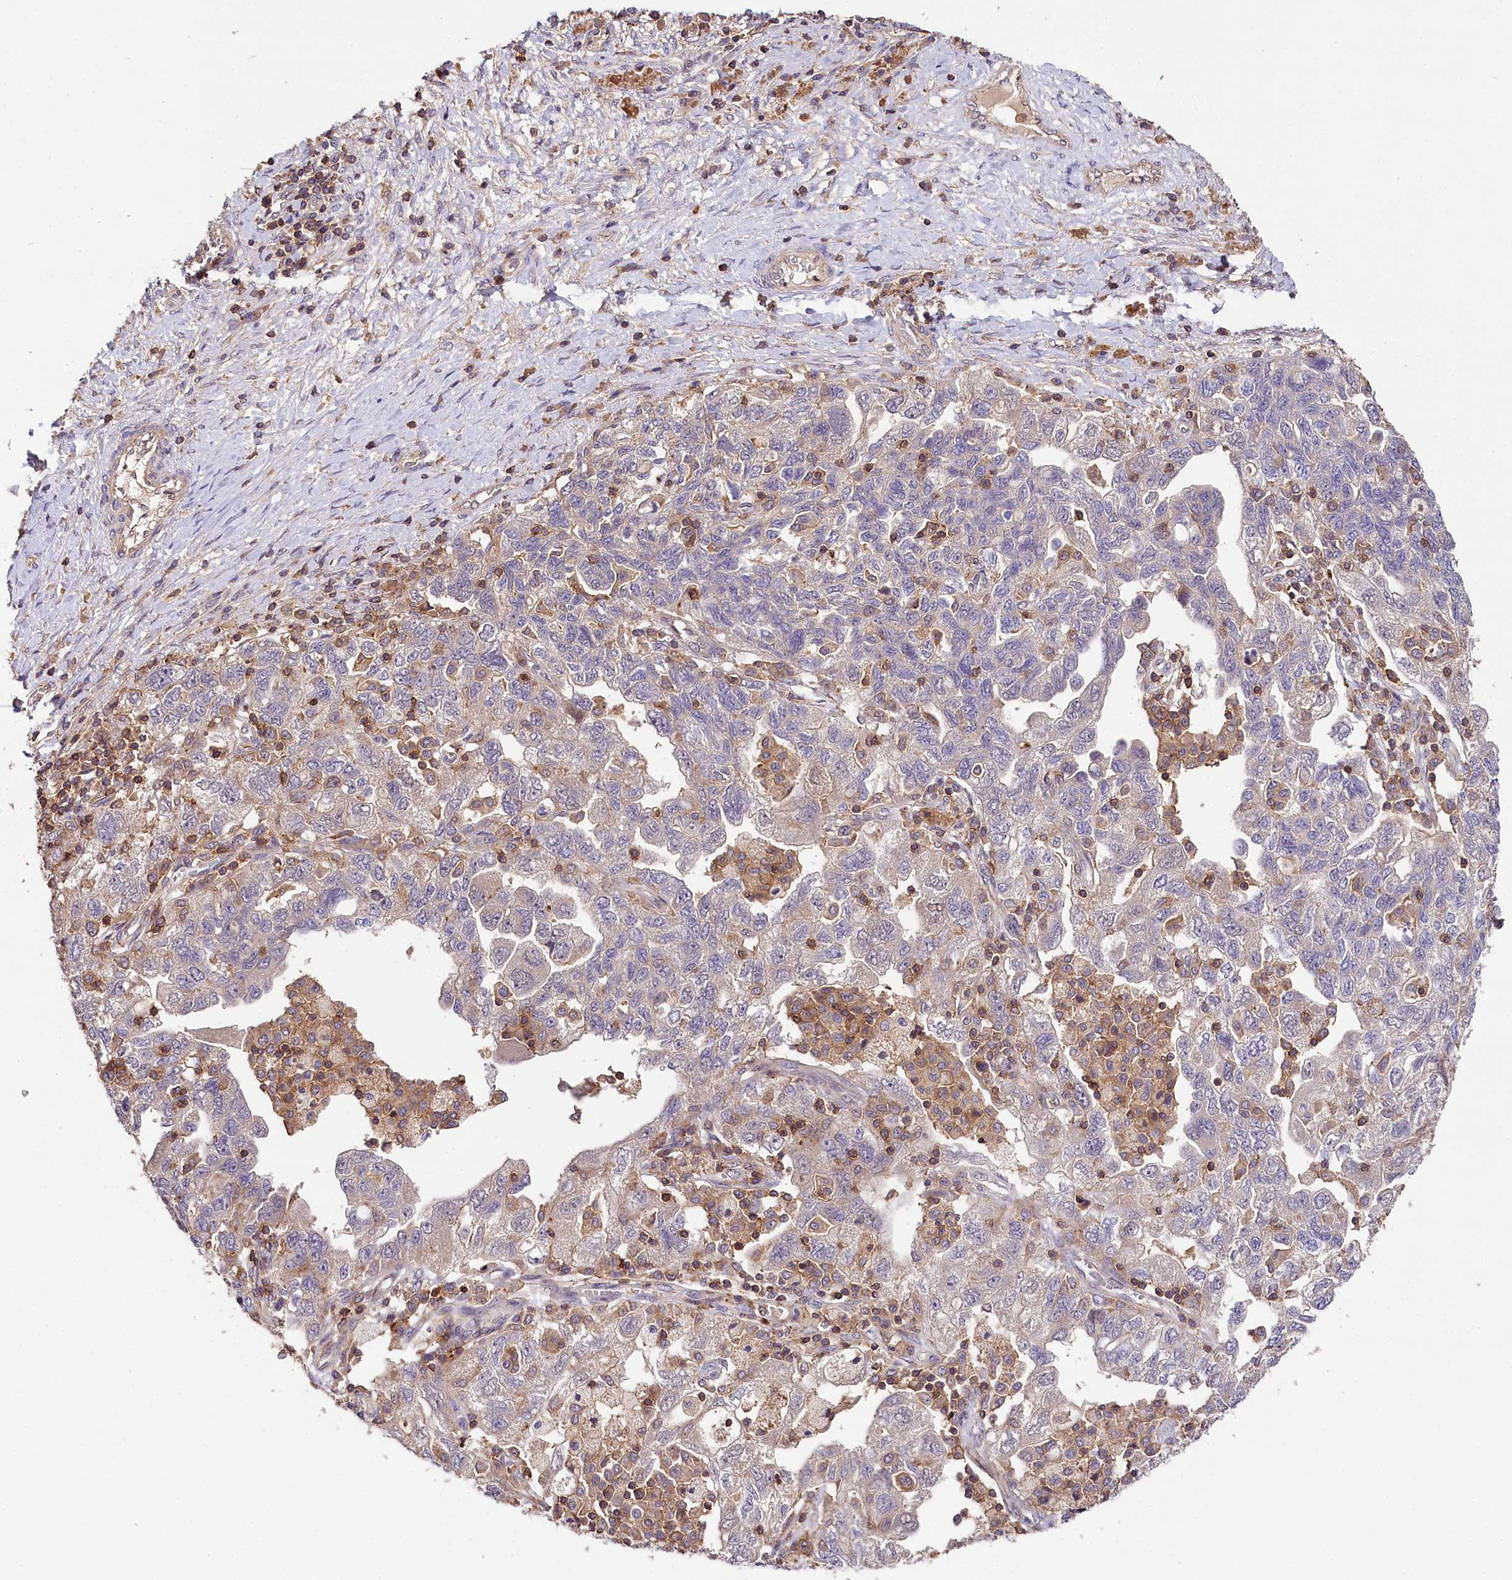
{"staining": {"intensity": "negative", "quantity": "none", "location": "none"}, "tissue": "ovarian cancer", "cell_type": "Tumor cells", "image_type": "cancer", "snomed": [{"axis": "morphology", "description": "Carcinoma, NOS"}, {"axis": "morphology", "description": "Cystadenocarcinoma, serous, NOS"}, {"axis": "topography", "description": "Ovary"}], "caption": "Tumor cells show no significant protein staining in ovarian cancer (carcinoma).", "gene": "SKIDA1", "patient": {"sex": "female", "age": 69}}